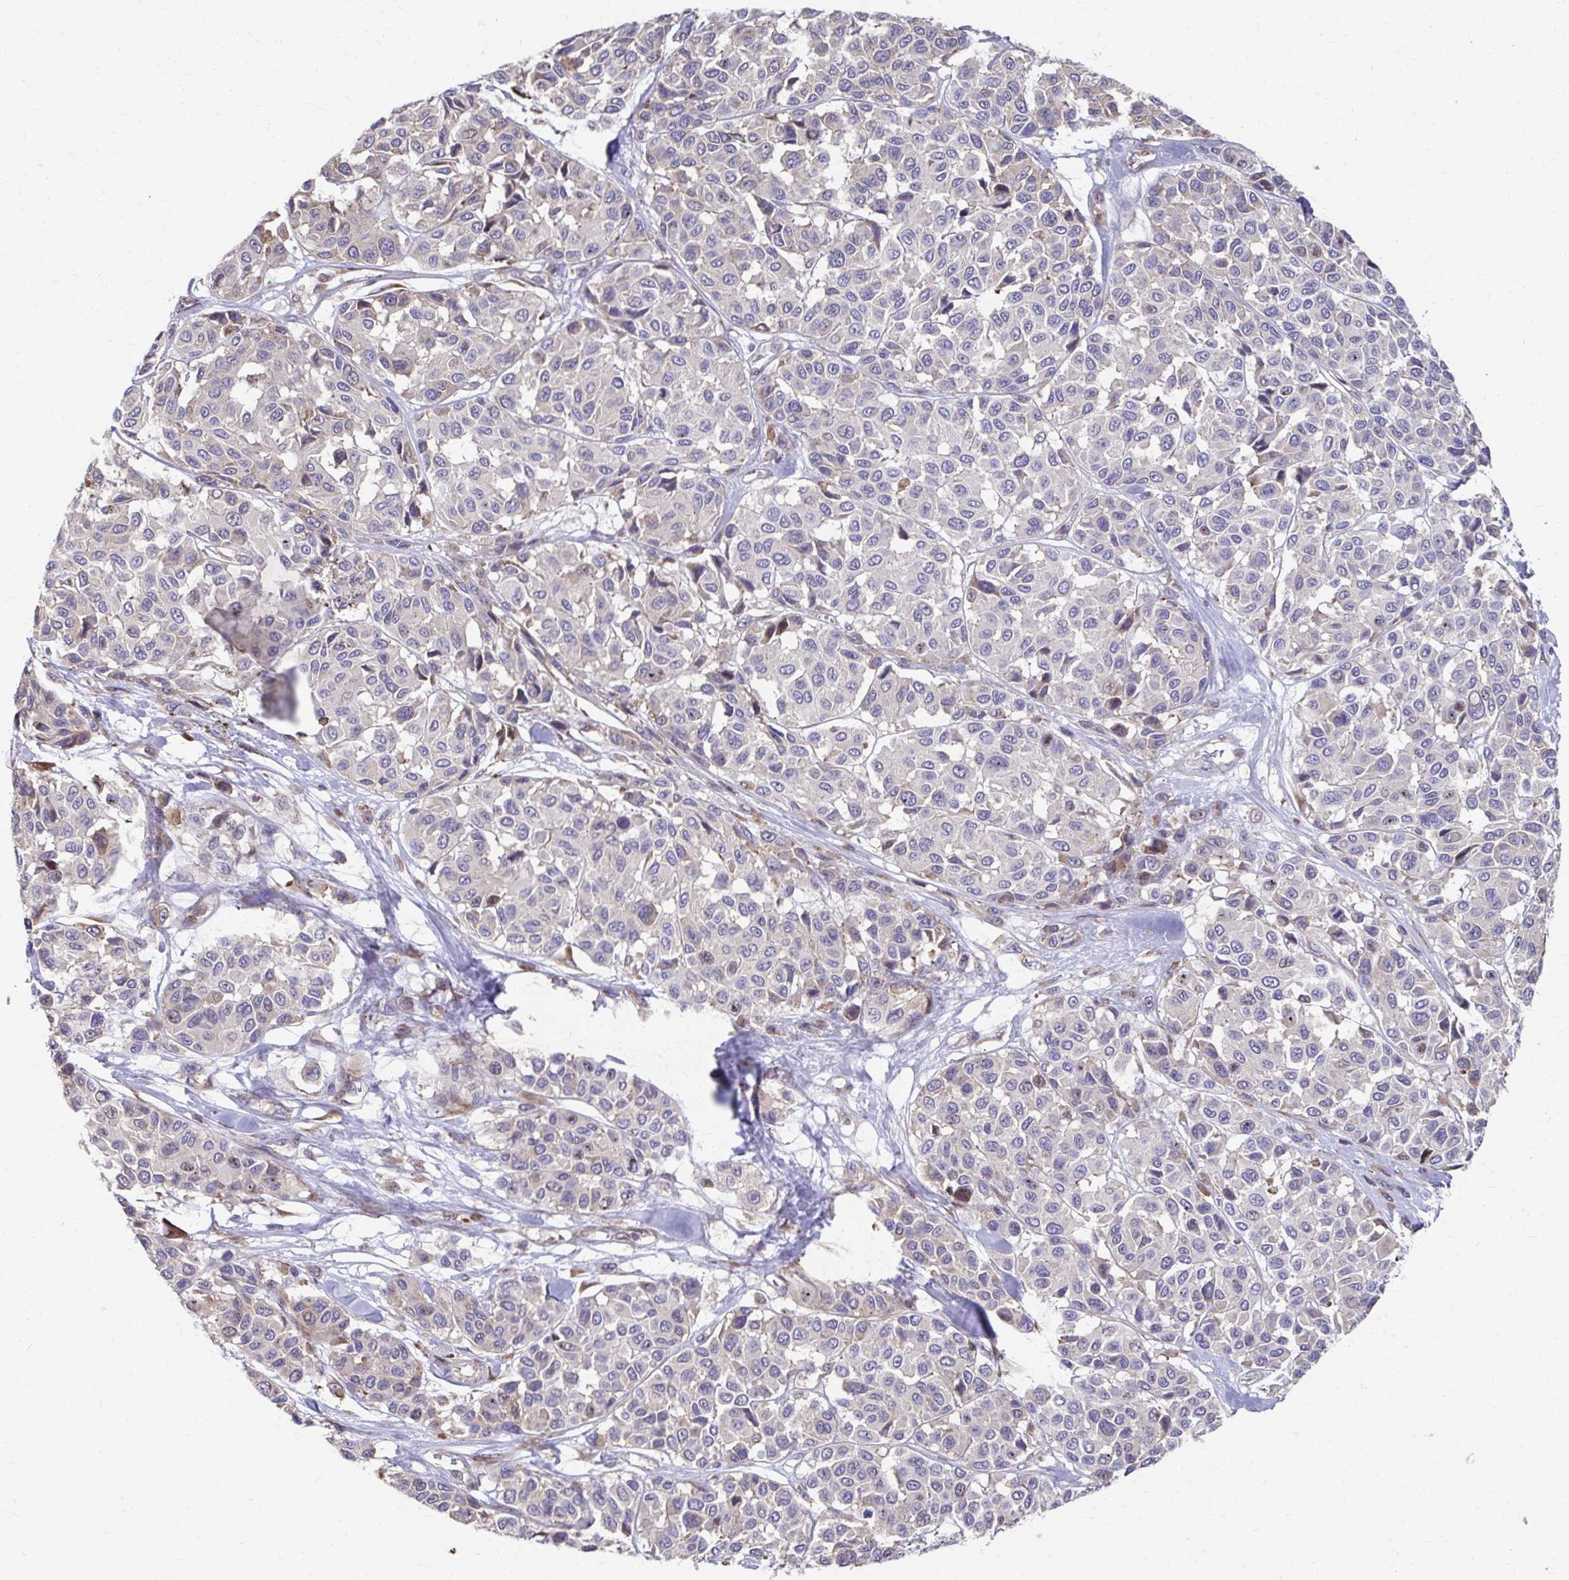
{"staining": {"intensity": "negative", "quantity": "none", "location": "none"}, "tissue": "melanoma", "cell_type": "Tumor cells", "image_type": "cancer", "snomed": [{"axis": "morphology", "description": "Malignant melanoma, NOS"}, {"axis": "topography", "description": "Skin"}], "caption": "An immunohistochemistry (IHC) image of malignant melanoma is shown. There is no staining in tumor cells of malignant melanoma.", "gene": "ZNF778", "patient": {"sex": "female", "age": 66}}